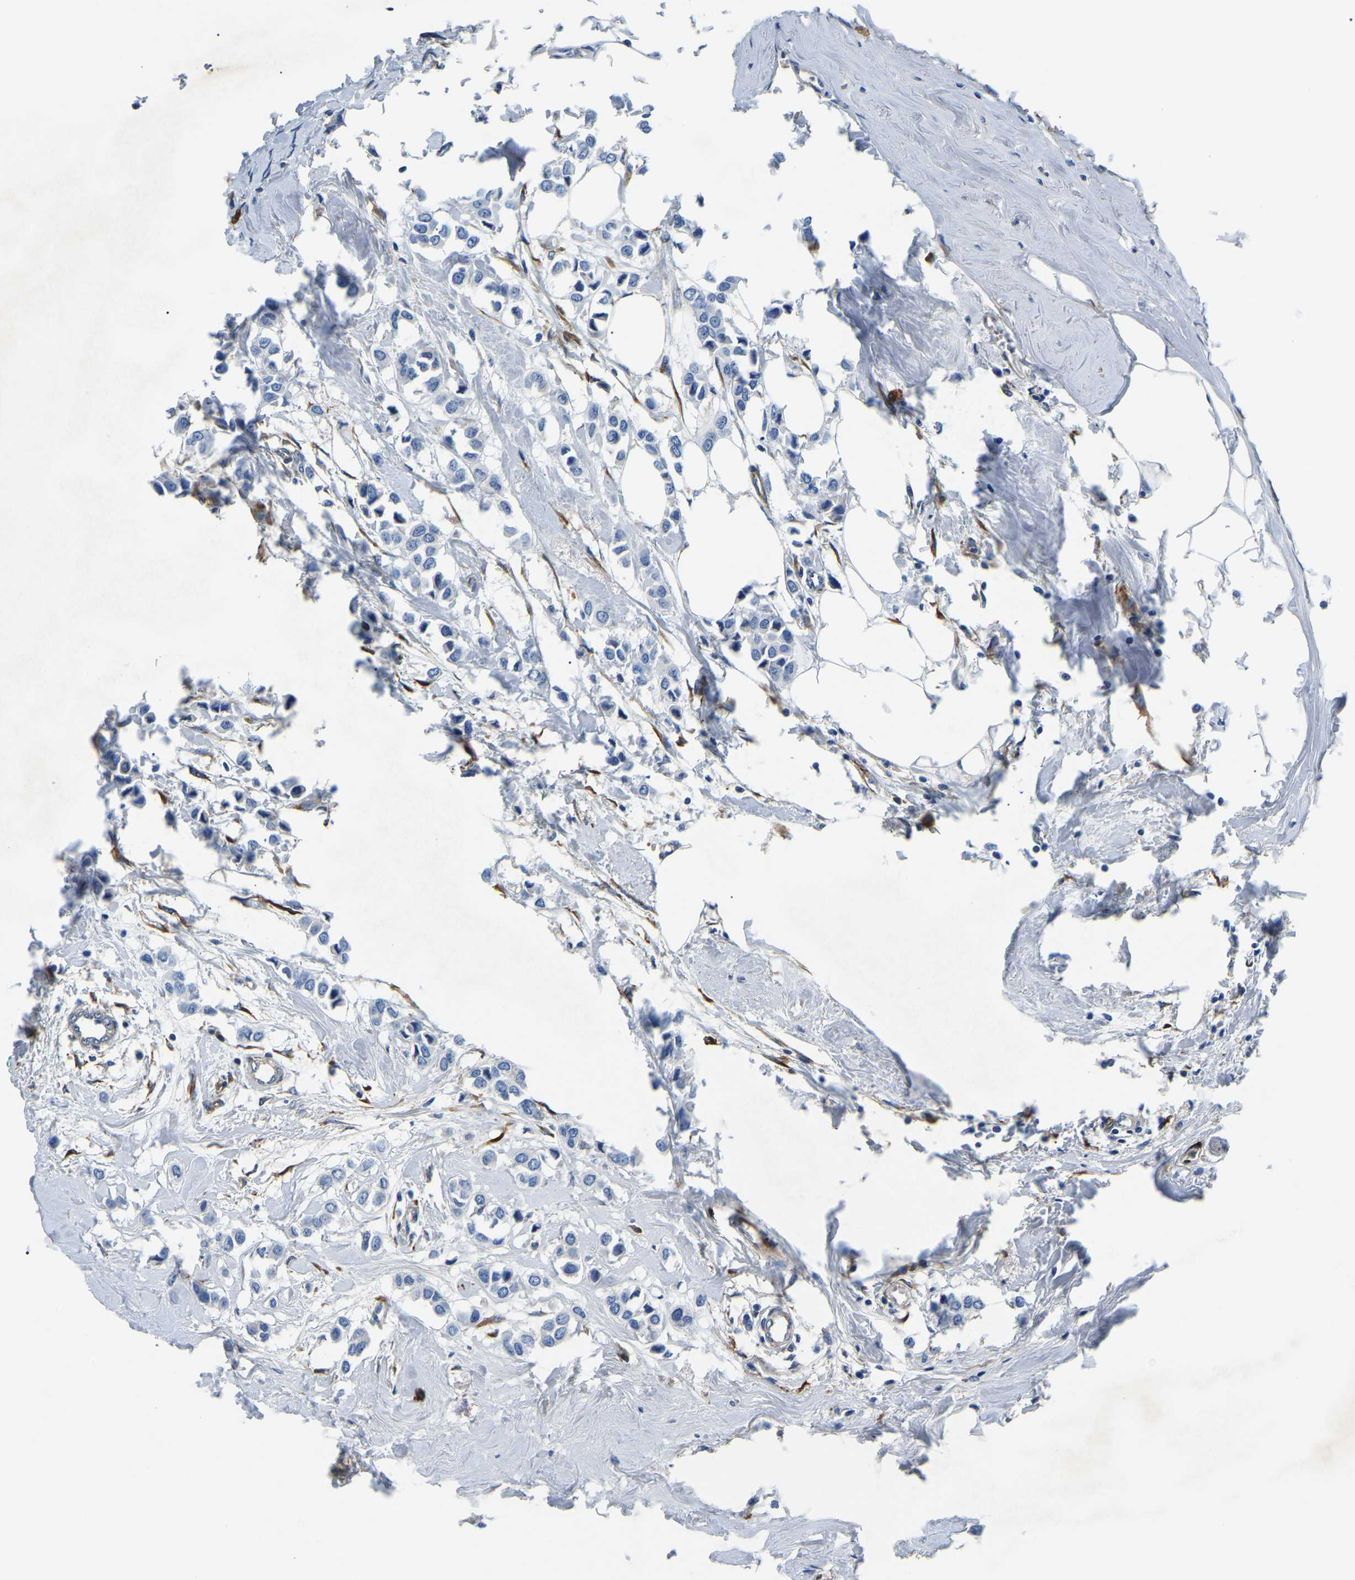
{"staining": {"intensity": "negative", "quantity": "none", "location": "none"}, "tissue": "breast cancer", "cell_type": "Tumor cells", "image_type": "cancer", "snomed": [{"axis": "morphology", "description": "Lobular carcinoma"}, {"axis": "topography", "description": "Breast"}], "caption": "Image shows no protein expression in tumor cells of lobular carcinoma (breast) tissue.", "gene": "DUSP8", "patient": {"sex": "female", "age": 51}}